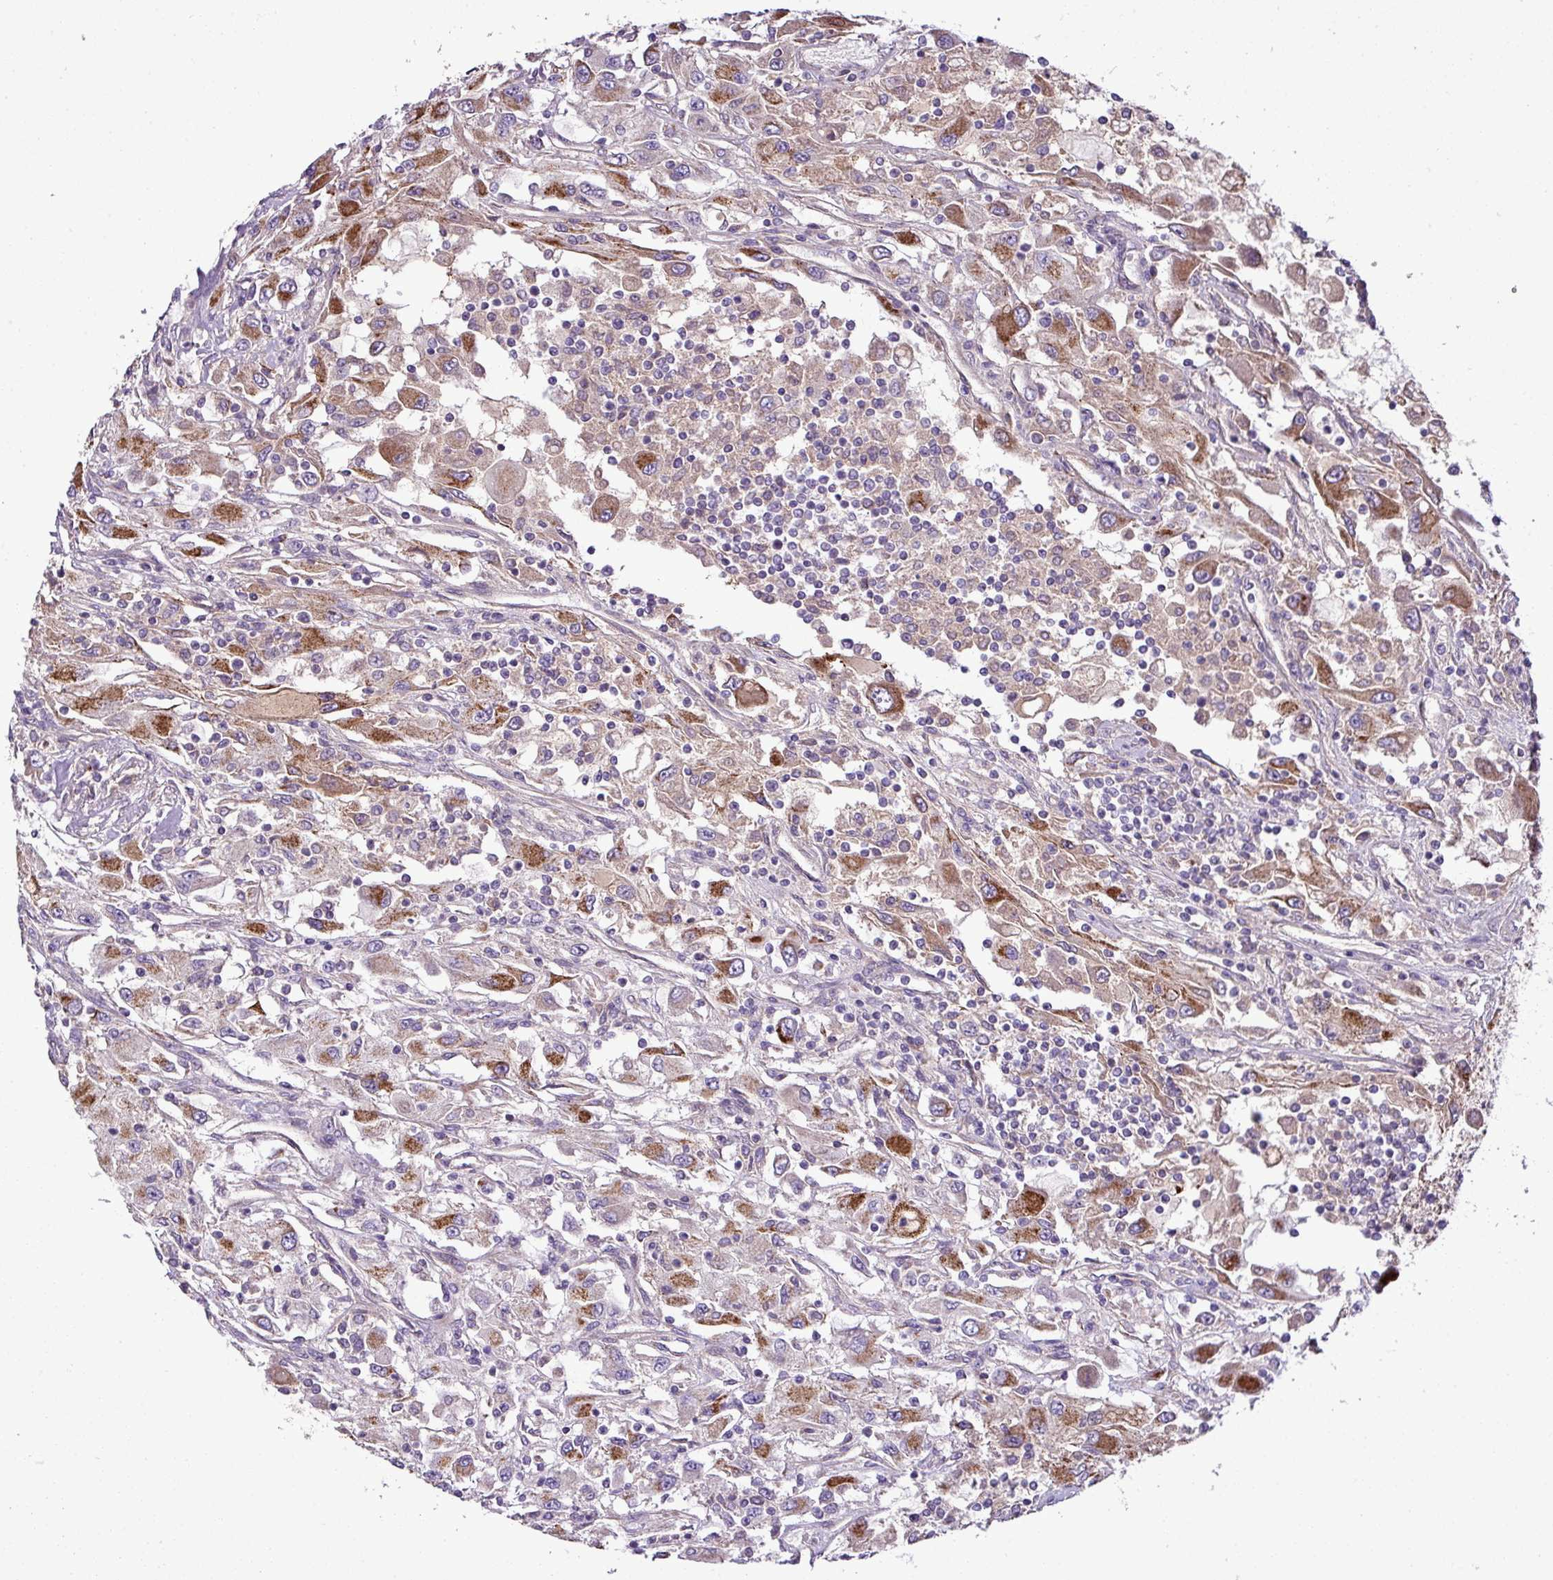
{"staining": {"intensity": "strong", "quantity": "<25%", "location": "cytoplasmic/membranous"}, "tissue": "renal cancer", "cell_type": "Tumor cells", "image_type": "cancer", "snomed": [{"axis": "morphology", "description": "Adenocarcinoma, NOS"}, {"axis": "topography", "description": "Kidney"}], "caption": "Tumor cells demonstrate medium levels of strong cytoplasmic/membranous staining in about <25% of cells in human renal cancer (adenocarcinoma). (brown staining indicates protein expression, while blue staining denotes nuclei).", "gene": "XIAP", "patient": {"sex": "female", "age": 67}}